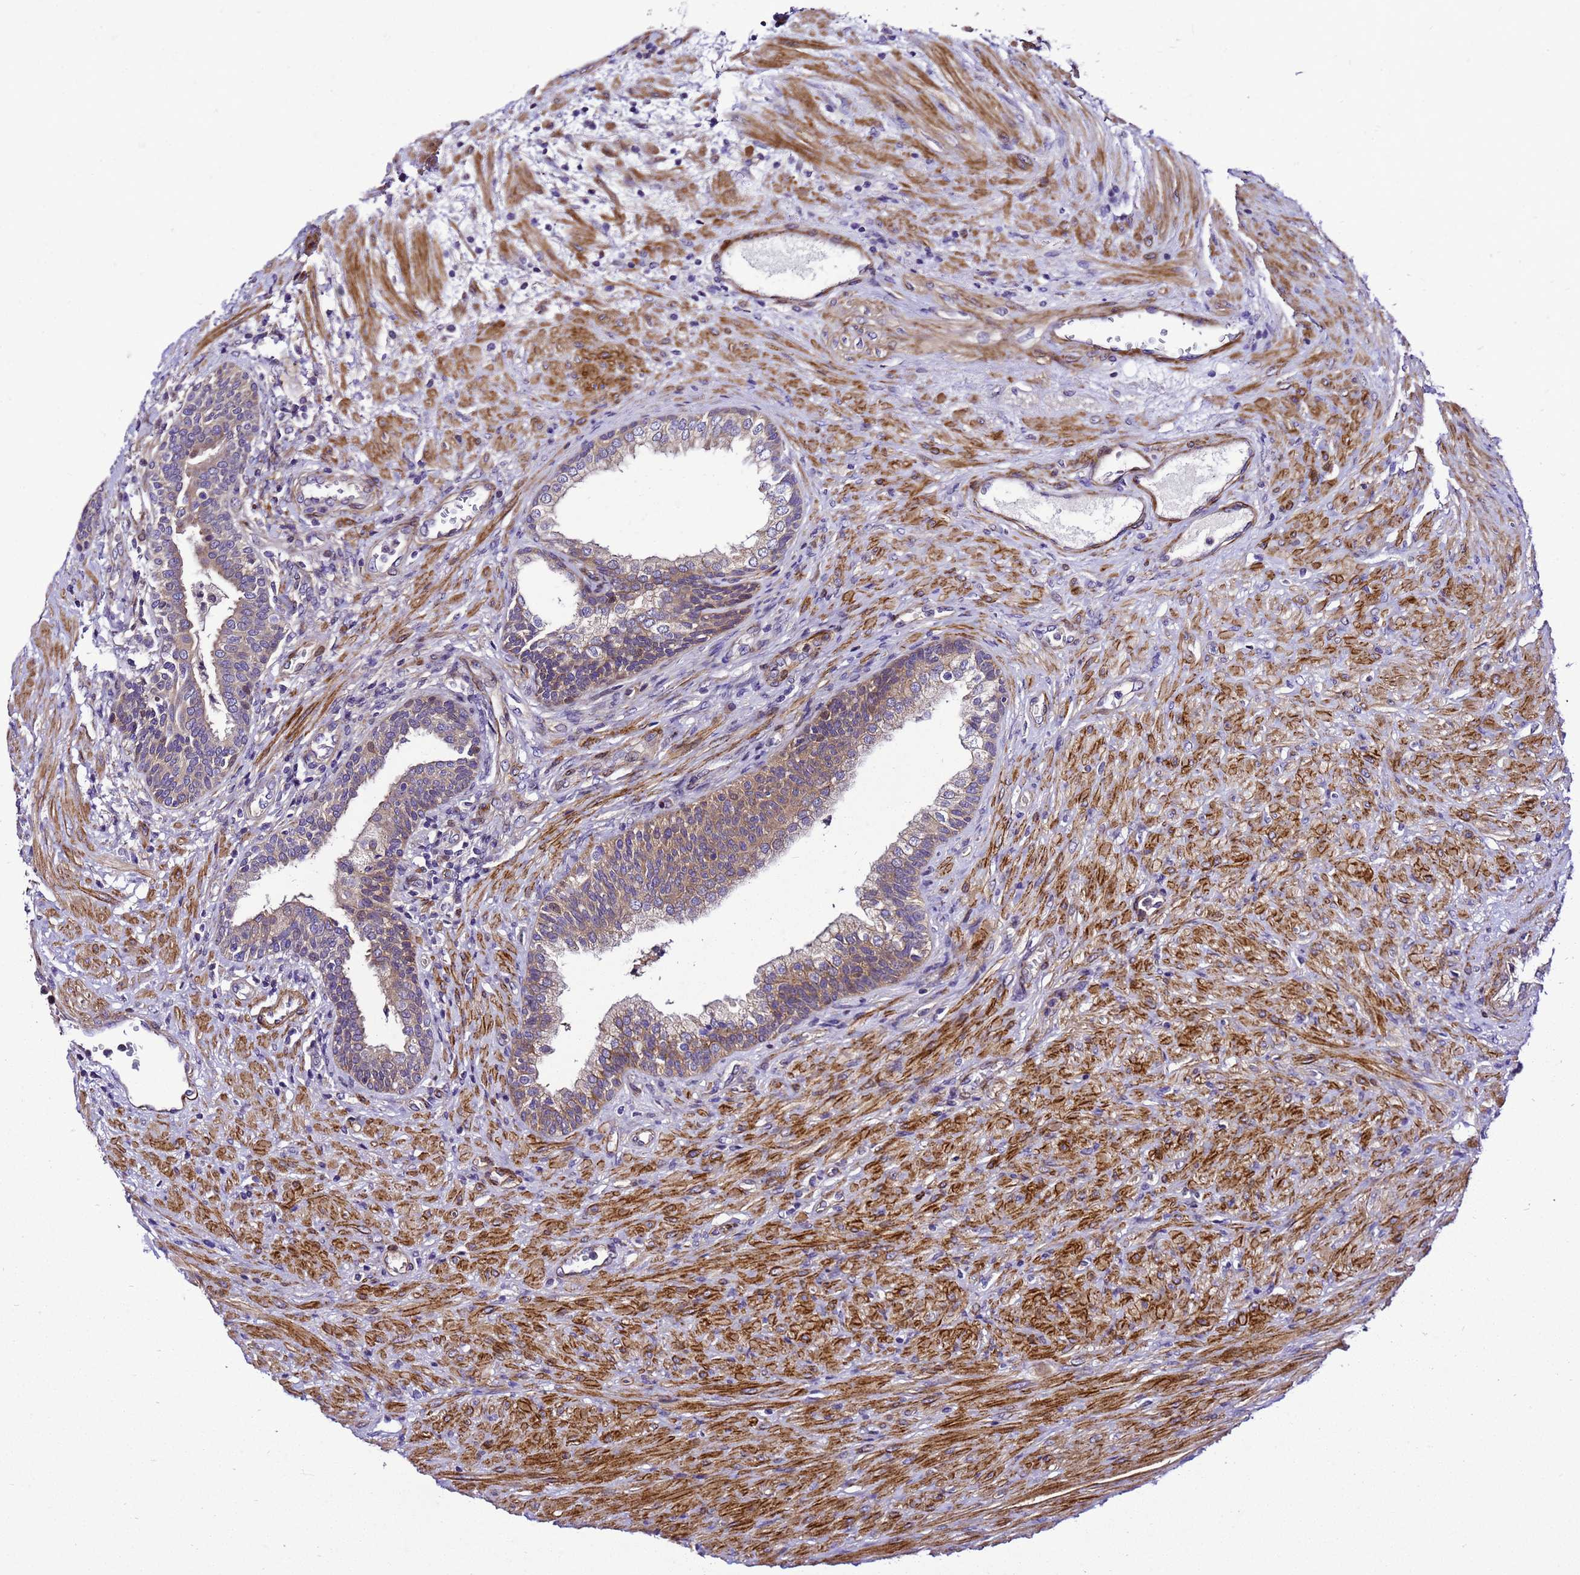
{"staining": {"intensity": "moderate", "quantity": "25%-75%", "location": "cytoplasmic/membranous"}, "tissue": "prostate", "cell_type": "Glandular cells", "image_type": "normal", "snomed": [{"axis": "morphology", "description": "Normal tissue, NOS"}, {"axis": "topography", "description": "Prostate"}], "caption": "This photomicrograph reveals benign prostate stained with IHC to label a protein in brown. The cytoplasmic/membranous of glandular cells show moderate positivity for the protein. Nuclei are counter-stained blue.", "gene": "ZNF417", "patient": {"sex": "male", "age": 76}}